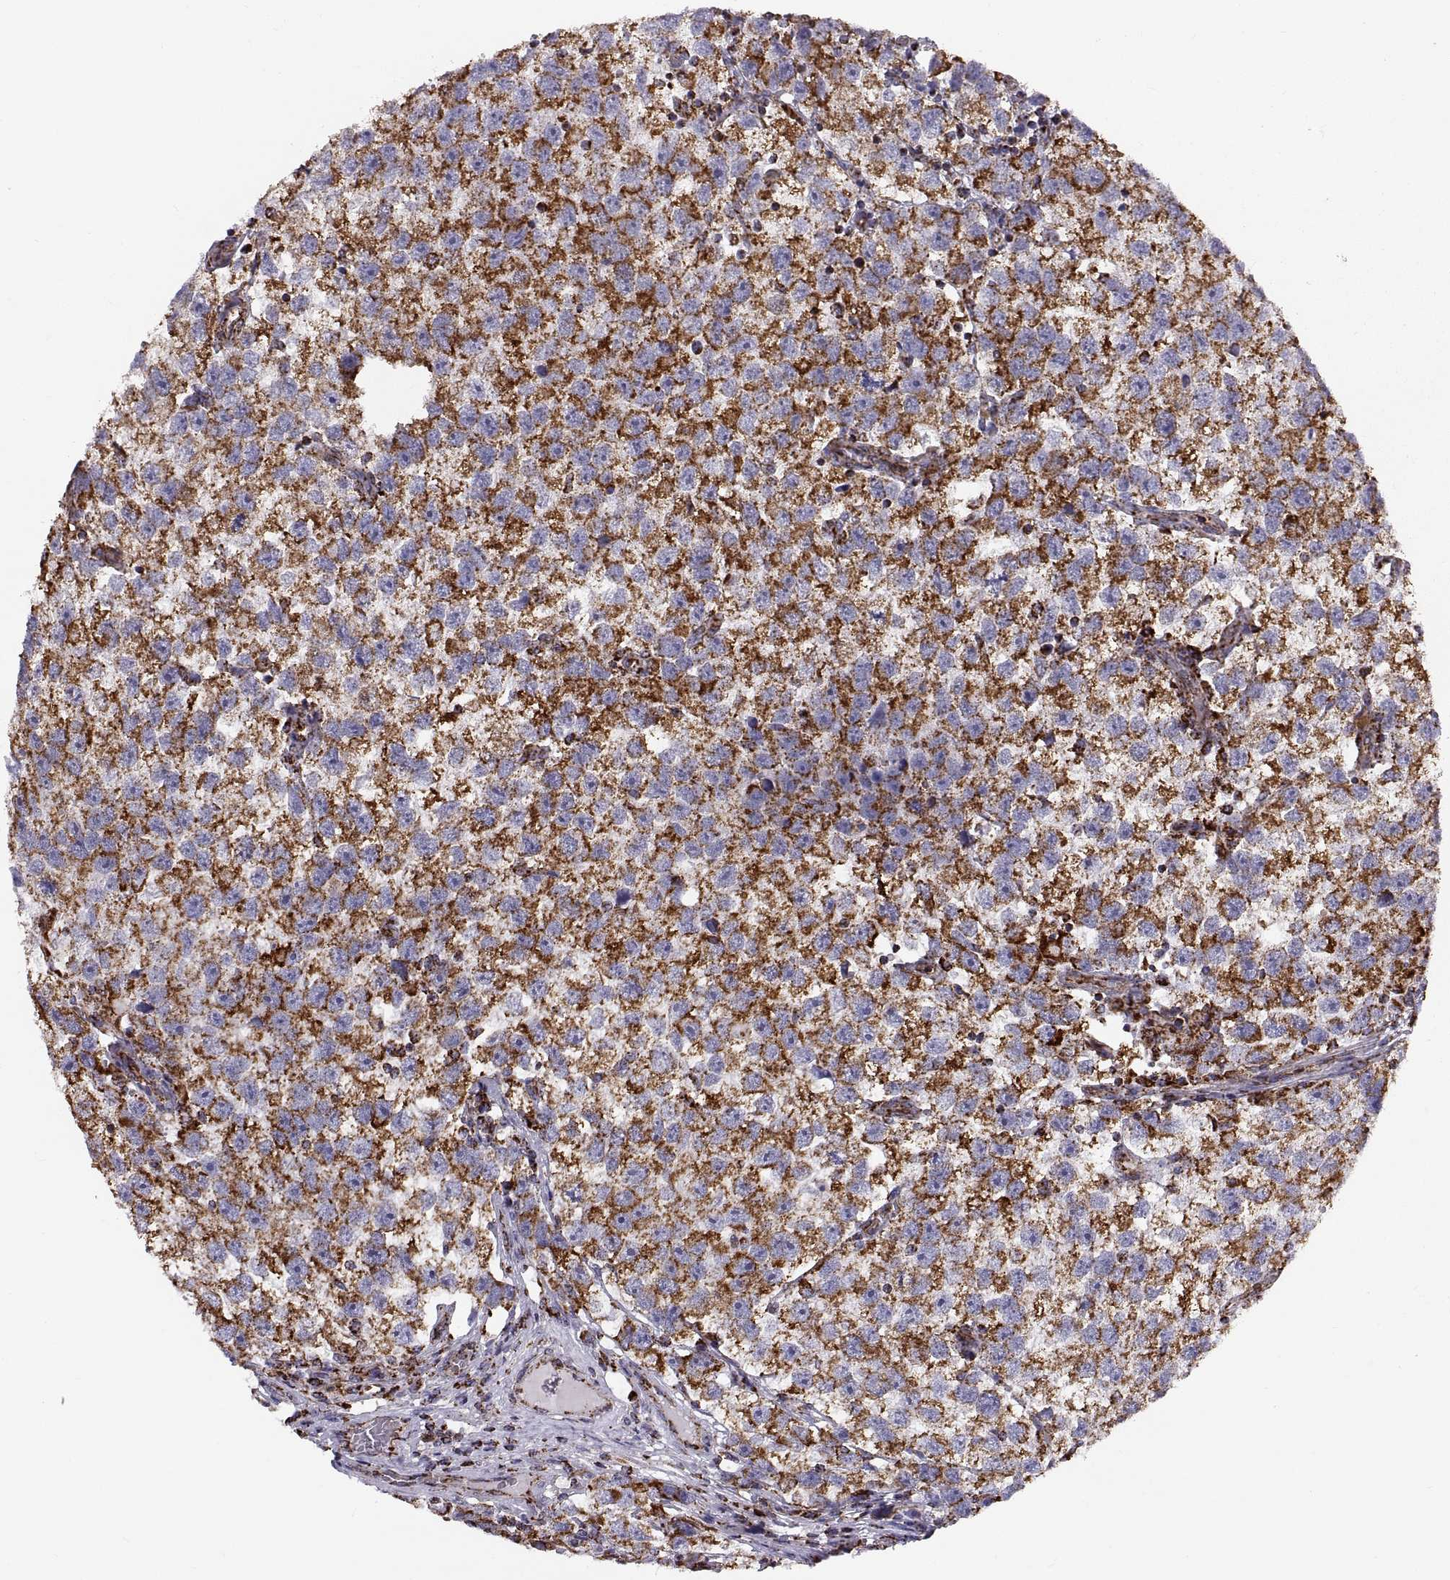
{"staining": {"intensity": "strong", "quantity": ">75%", "location": "cytoplasmic/membranous"}, "tissue": "testis cancer", "cell_type": "Tumor cells", "image_type": "cancer", "snomed": [{"axis": "morphology", "description": "Seminoma, NOS"}, {"axis": "topography", "description": "Testis"}], "caption": "A photomicrograph of human testis cancer stained for a protein reveals strong cytoplasmic/membranous brown staining in tumor cells.", "gene": "ARSD", "patient": {"sex": "male", "age": 26}}